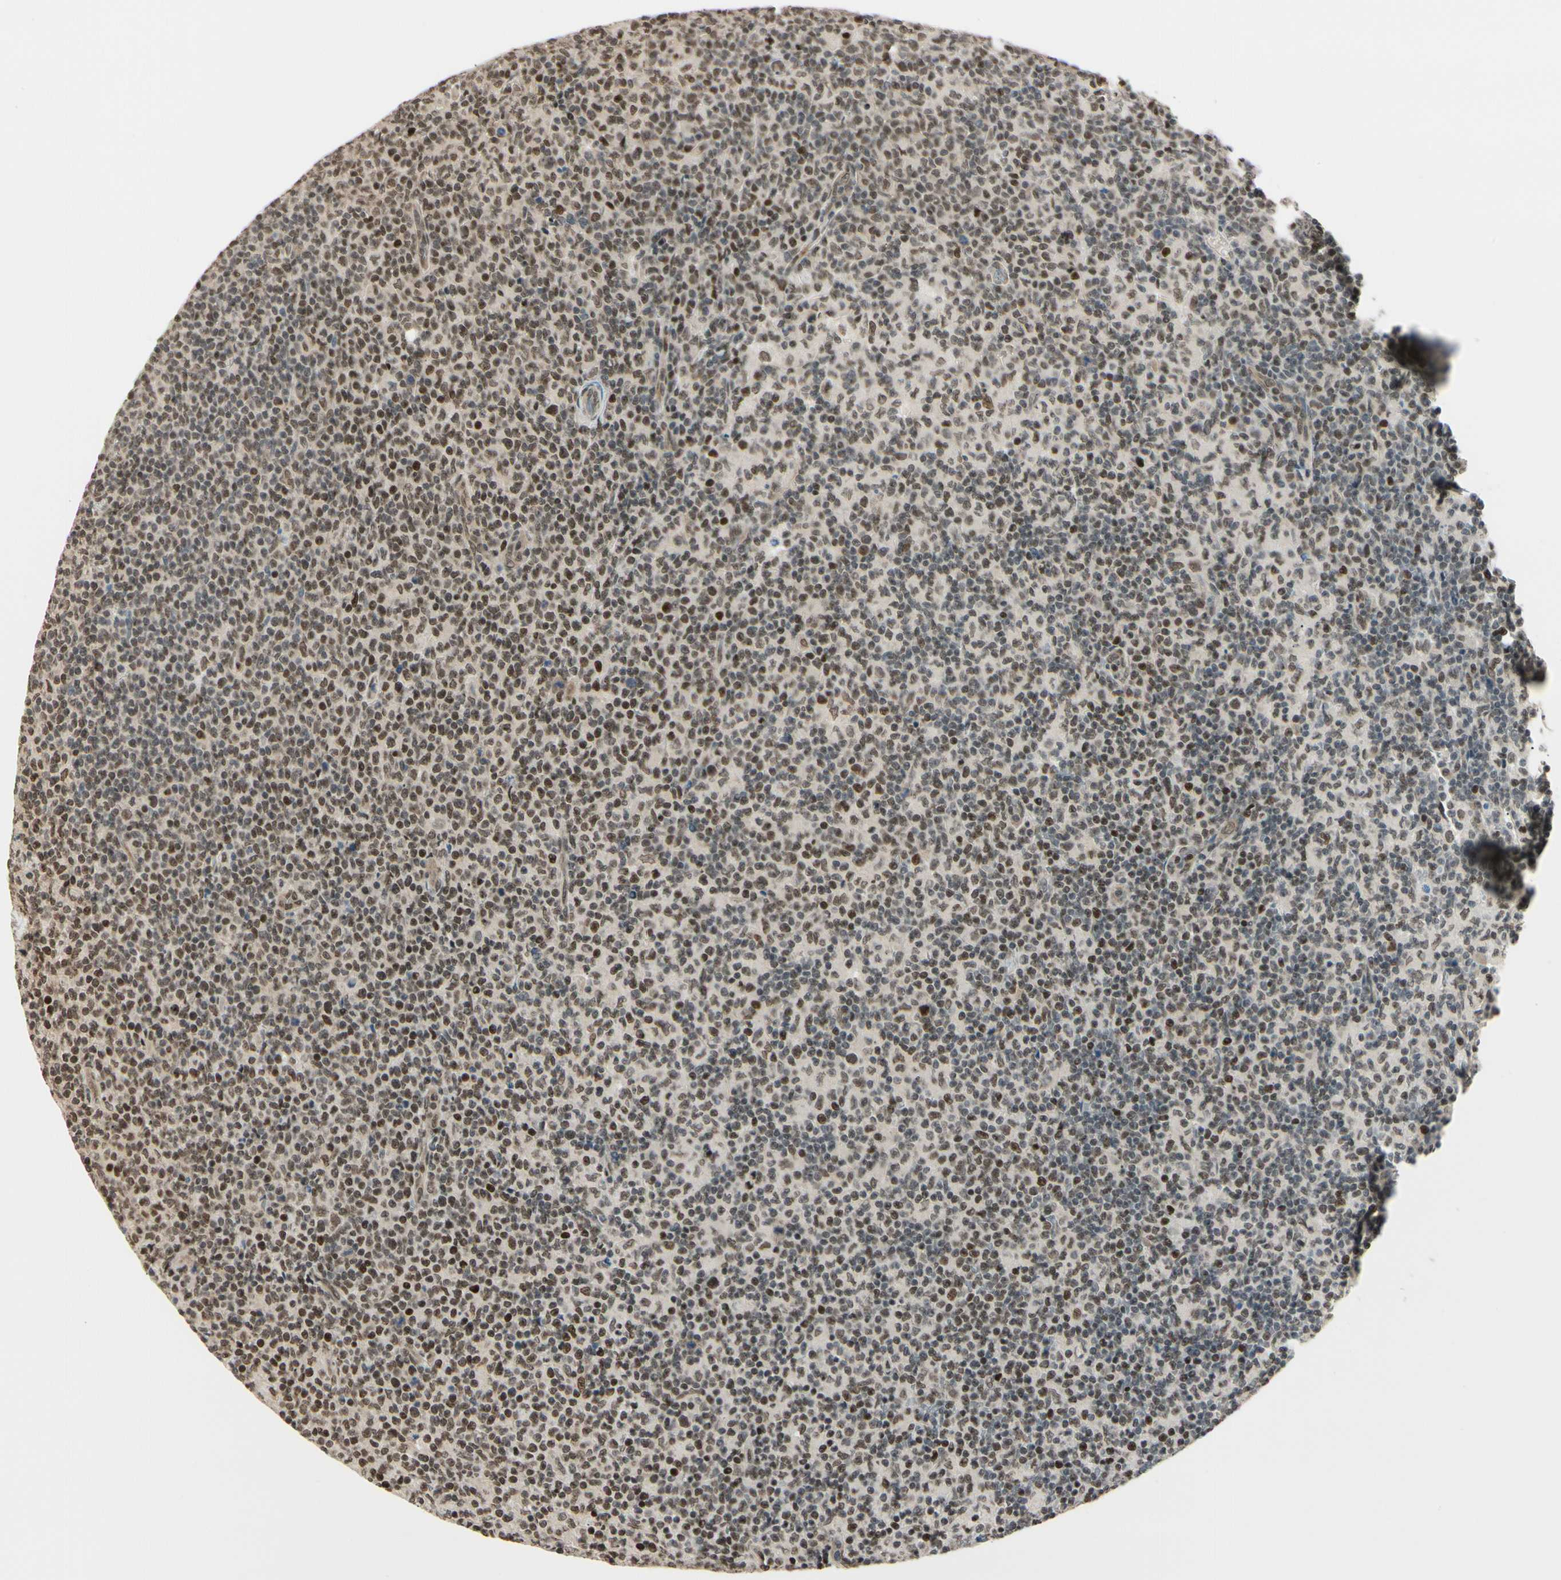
{"staining": {"intensity": "moderate", "quantity": ">75%", "location": "nuclear"}, "tissue": "lymph node", "cell_type": "Germinal center cells", "image_type": "normal", "snomed": [{"axis": "morphology", "description": "Normal tissue, NOS"}, {"axis": "morphology", "description": "Inflammation, NOS"}, {"axis": "topography", "description": "Lymph node"}], "caption": "This photomicrograph displays benign lymph node stained with IHC to label a protein in brown. The nuclear of germinal center cells show moderate positivity for the protein. Nuclei are counter-stained blue.", "gene": "SUFU", "patient": {"sex": "male", "age": 55}}